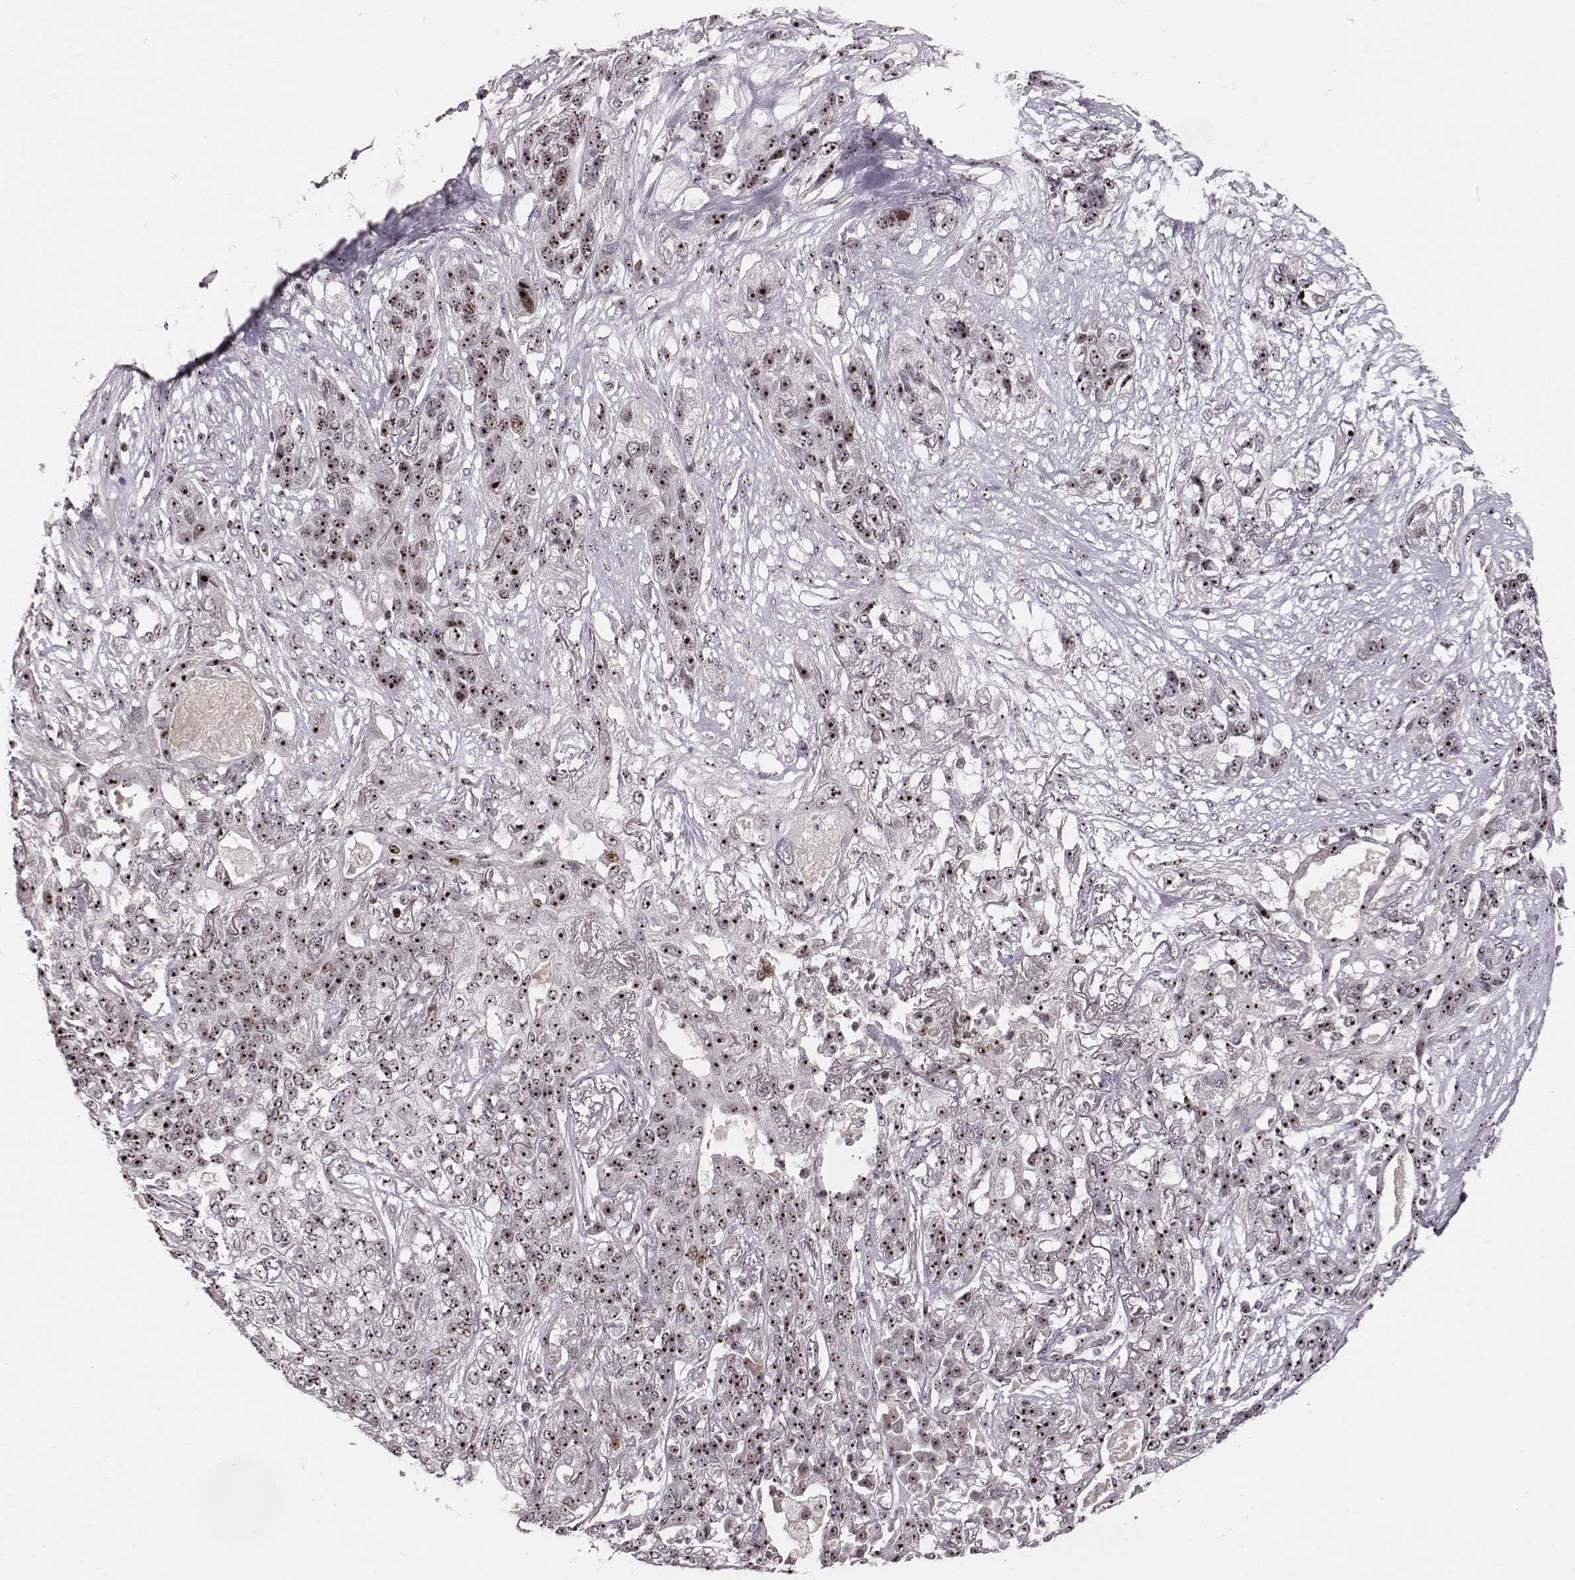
{"staining": {"intensity": "moderate", "quantity": ">75%", "location": "nuclear"}, "tissue": "lung cancer", "cell_type": "Tumor cells", "image_type": "cancer", "snomed": [{"axis": "morphology", "description": "Squamous cell carcinoma, NOS"}, {"axis": "topography", "description": "Lung"}], "caption": "DAB immunohistochemical staining of human lung cancer displays moderate nuclear protein expression in approximately >75% of tumor cells. Using DAB (brown) and hematoxylin (blue) stains, captured at high magnification using brightfield microscopy.", "gene": "NOP56", "patient": {"sex": "female", "age": 70}}